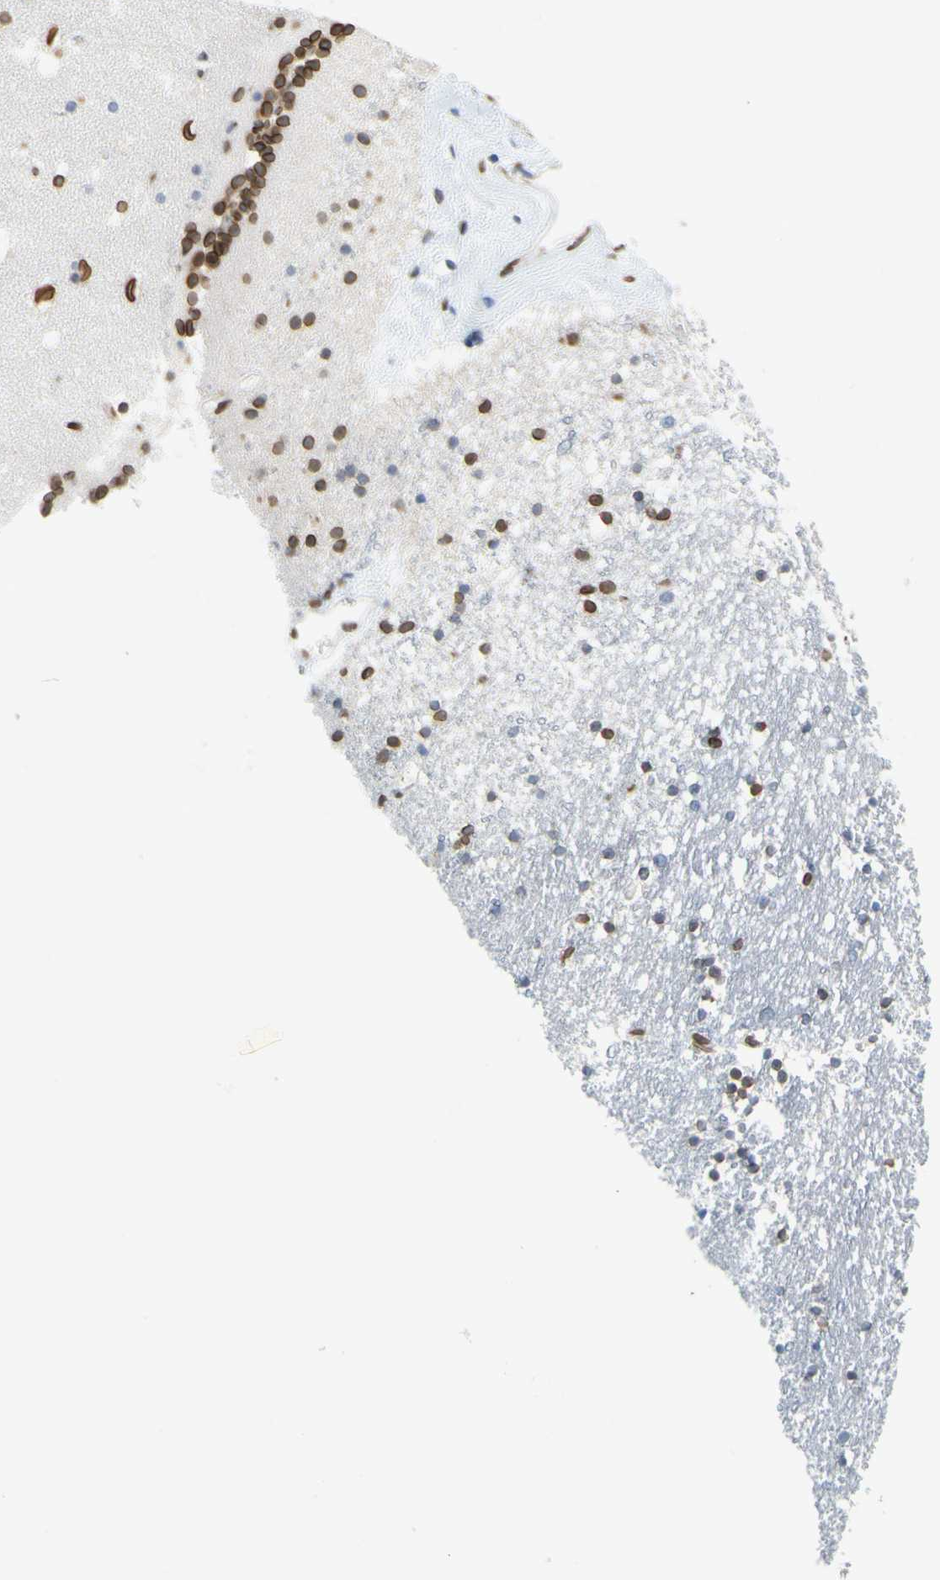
{"staining": {"intensity": "weak", "quantity": "25%-75%", "location": "cytoplasmic/membranous,nuclear"}, "tissue": "caudate", "cell_type": "Glial cells", "image_type": "normal", "snomed": [{"axis": "morphology", "description": "Normal tissue, NOS"}, {"axis": "topography", "description": "Lateral ventricle wall"}], "caption": "A low amount of weak cytoplasmic/membranous,nuclear positivity is present in about 25%-75% of glial cells in benign caudate.", "gene": "SUN1", "patient": {"sex": "male", "age": 45}}